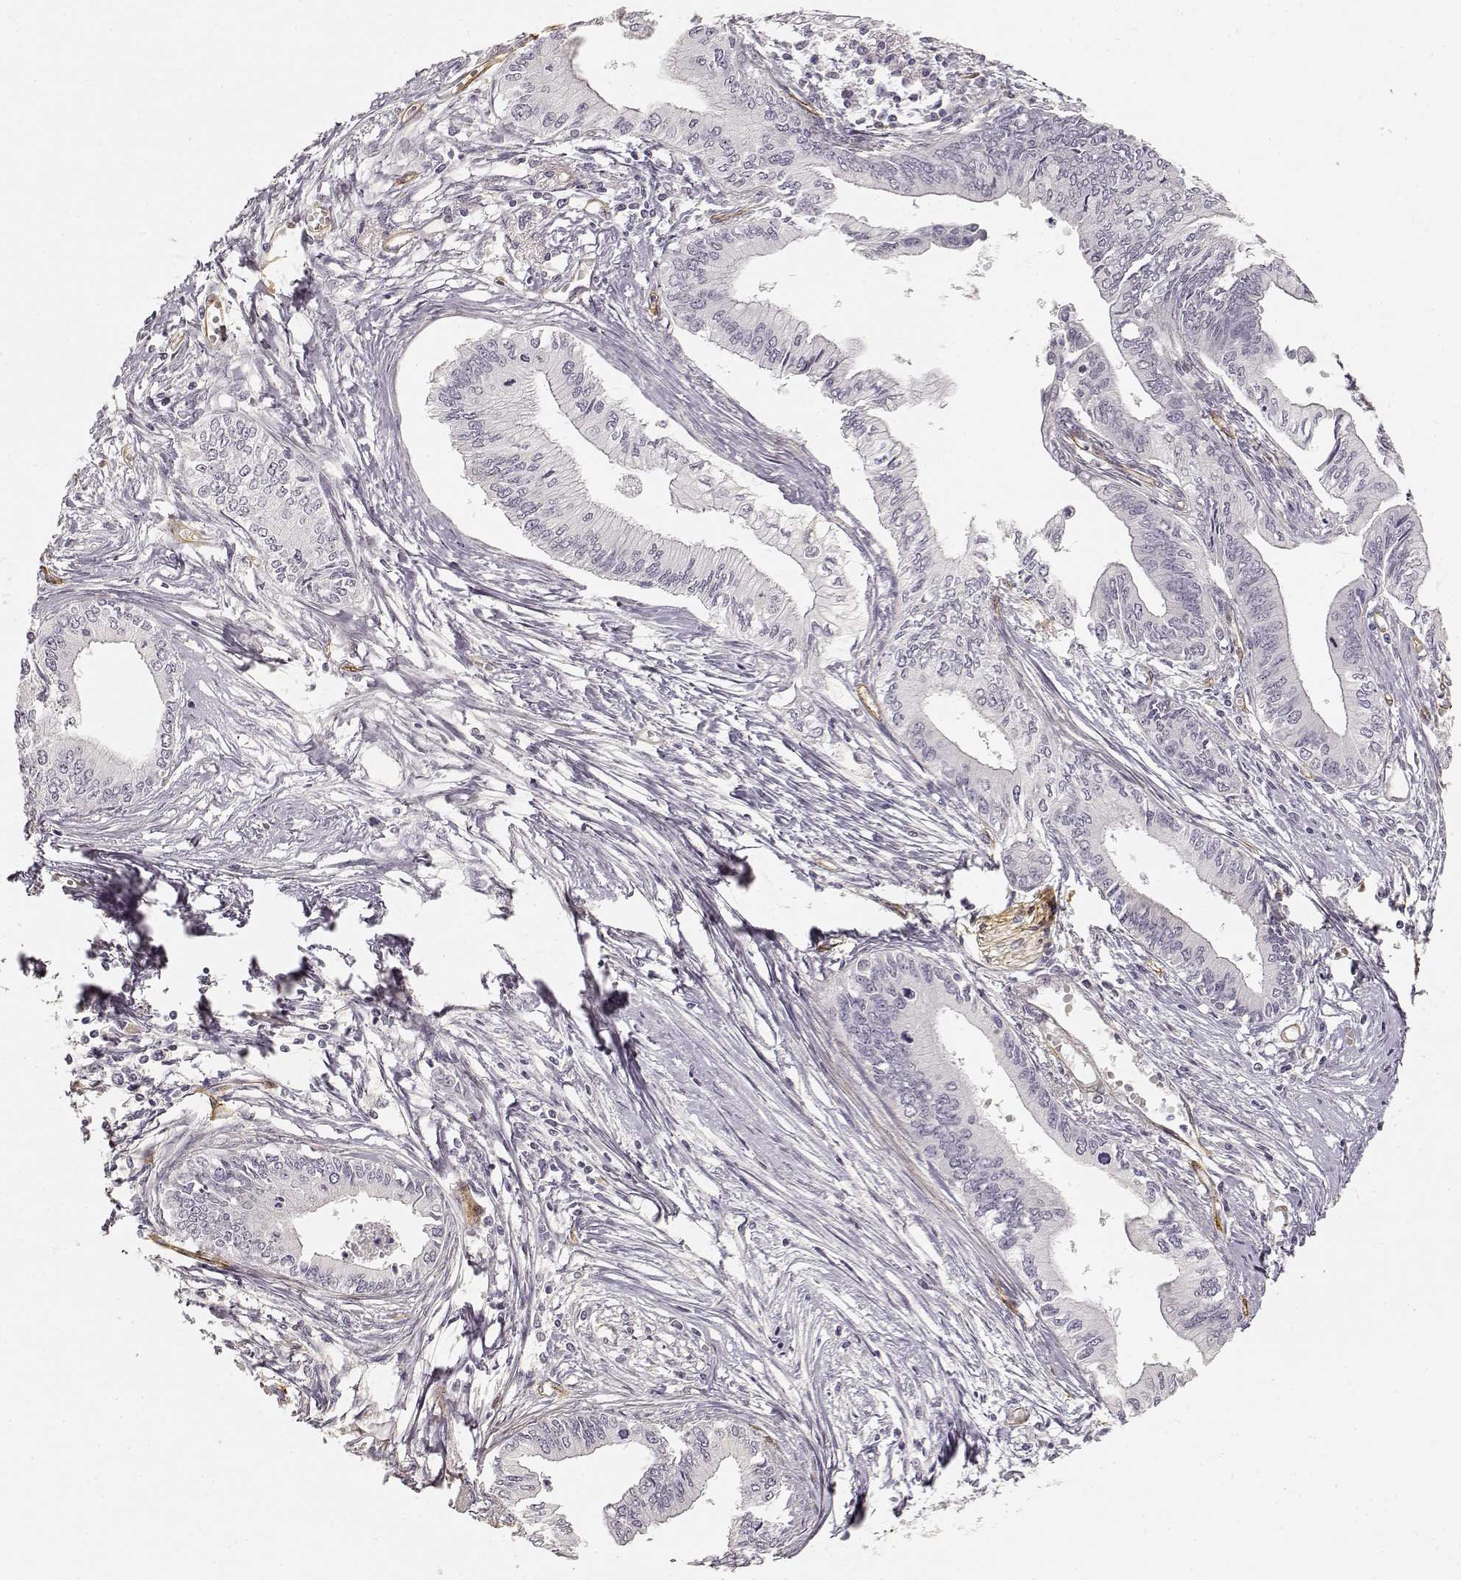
{"staining": {"intensity": "negative", "quantity": "none", "location": "none"}, "tissue": "pancreatic cancer", "cell_type": "Tumor cells", "image_type": "cancer", "snomed": [{"axis": "morphology", "description": "Adenocarcinoma, NOS"}, {"axis": "topography", "description": "Pancreas"}], "caption": "A histopathology image of adenocarcinoma (pancreatic) stained for a protein demonstrates no brown staining in tumor cells.", "gene": "LAMA4", "patient": {"sex": "female", "age": 61}}